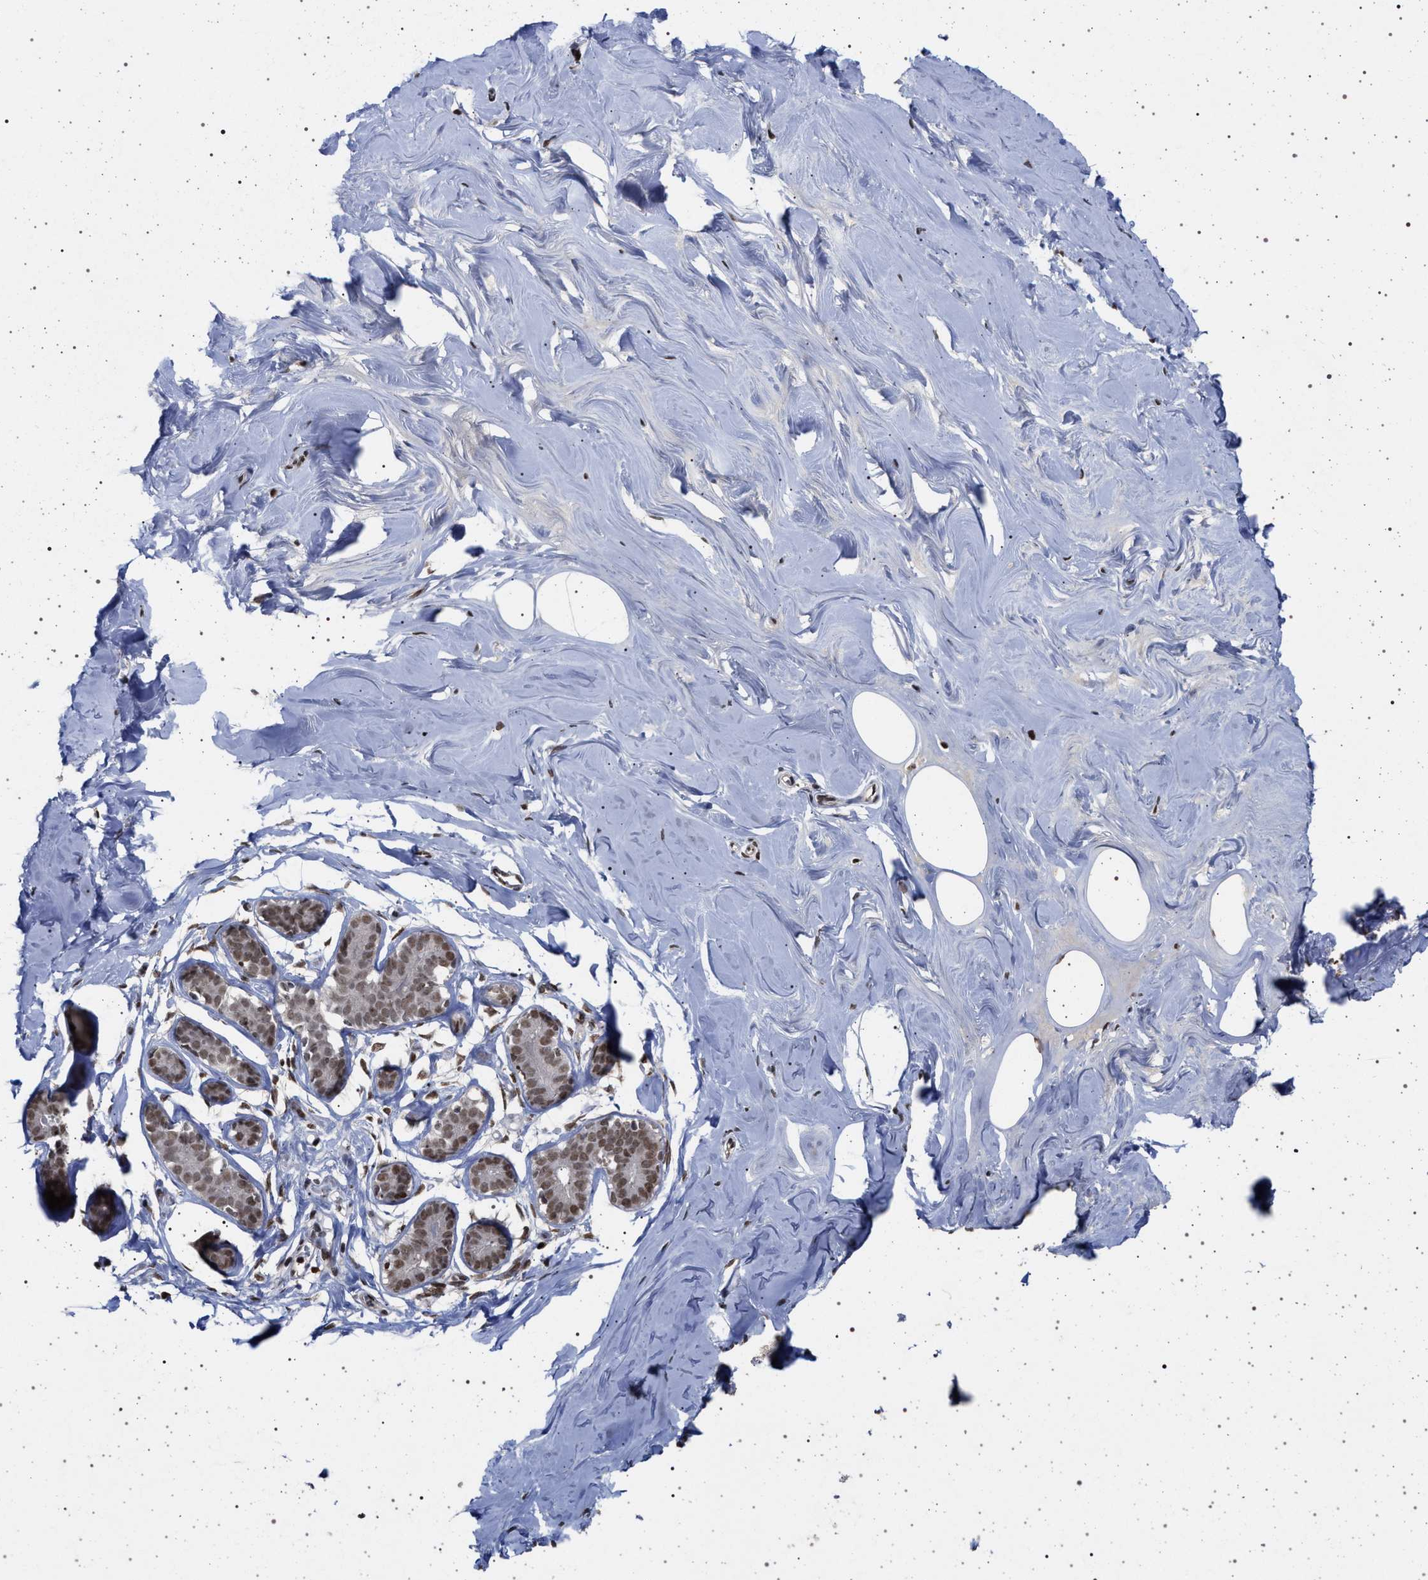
{"staining": {"intensity": "moderate", "quantity": ">75%", "location": "nuclear"}, "tissue": "adipose tissue", "cell_type": "Adipocytes", "image_type": "normal", "snomed": [{"axis": "morphology", "description": "Normal tissue, NOS"}, {"axis": "morphology", "description": "Fibrosis, NOS"}, {"axis": "topography", "description": "Breast"}, {"axis": "topography", "description": "Adipose tissue"}], "caption": "This is a photomicrograph of immunohistochemistry staining of benign adipose tissue, which shows moderate staining in the nuclear of adipocytes.", "gene": "PHF12", "patient": {"sex": "female", "age": 39}}